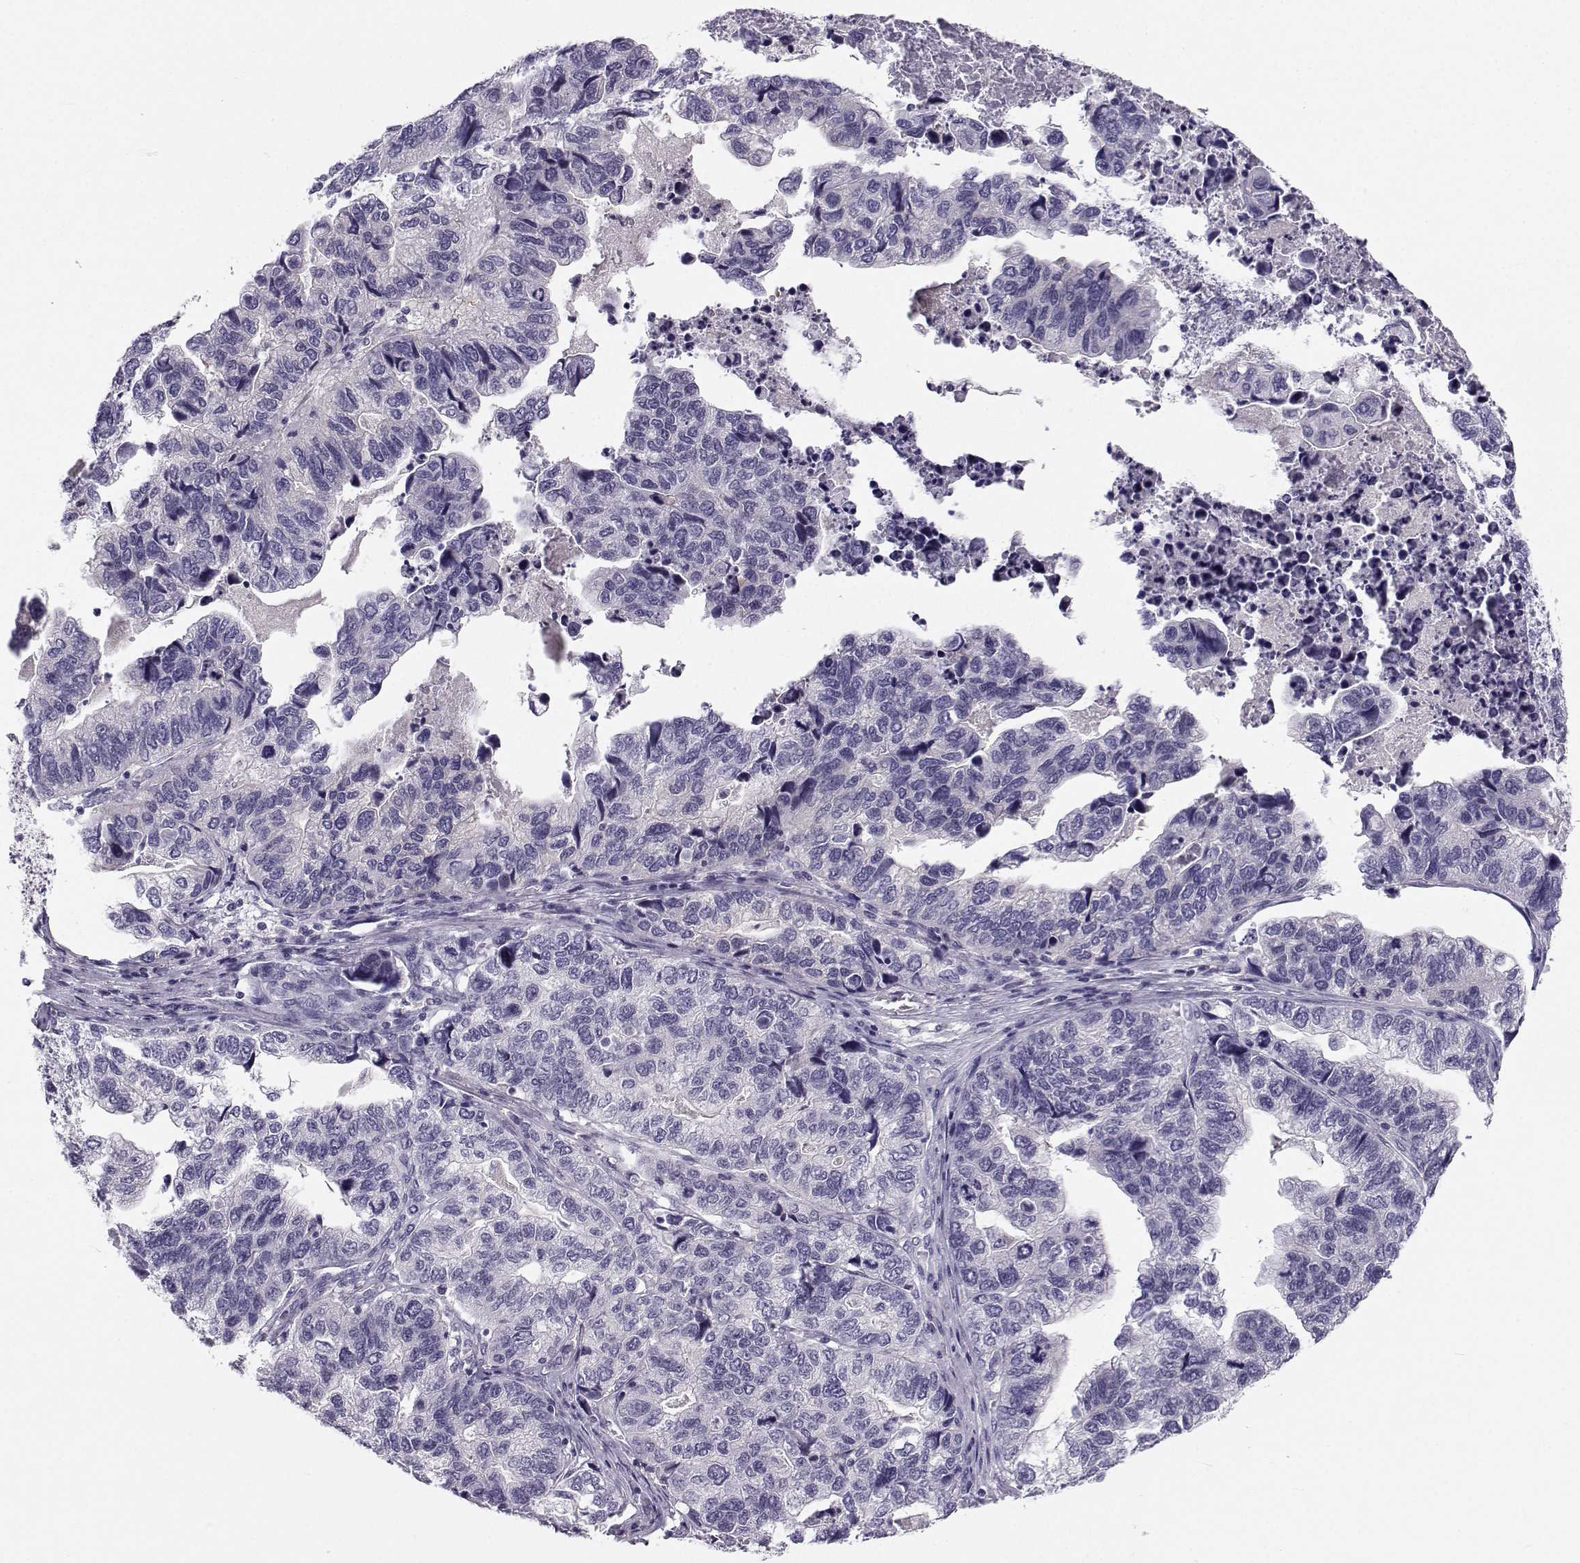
{"staining": {"intensity": "negative", "quantity": "none", "location": "none"}, "tissue": "stomach cancer", "cell_type": "Tumor cells", "image_type": "cancer", "snomed": [{"axis": "morphology", "description": "Adenocarcinoma, NOS"}, {"axis": "topography", "description": "Stomach, upper"}], "caption": "A histopathology image of stomach cancer (adenocarcinoma) stained for a protein exhibits no brown staining in tumor cells.", "gene": "MROH7", "patient": {"sex": "female", "age": 67}}